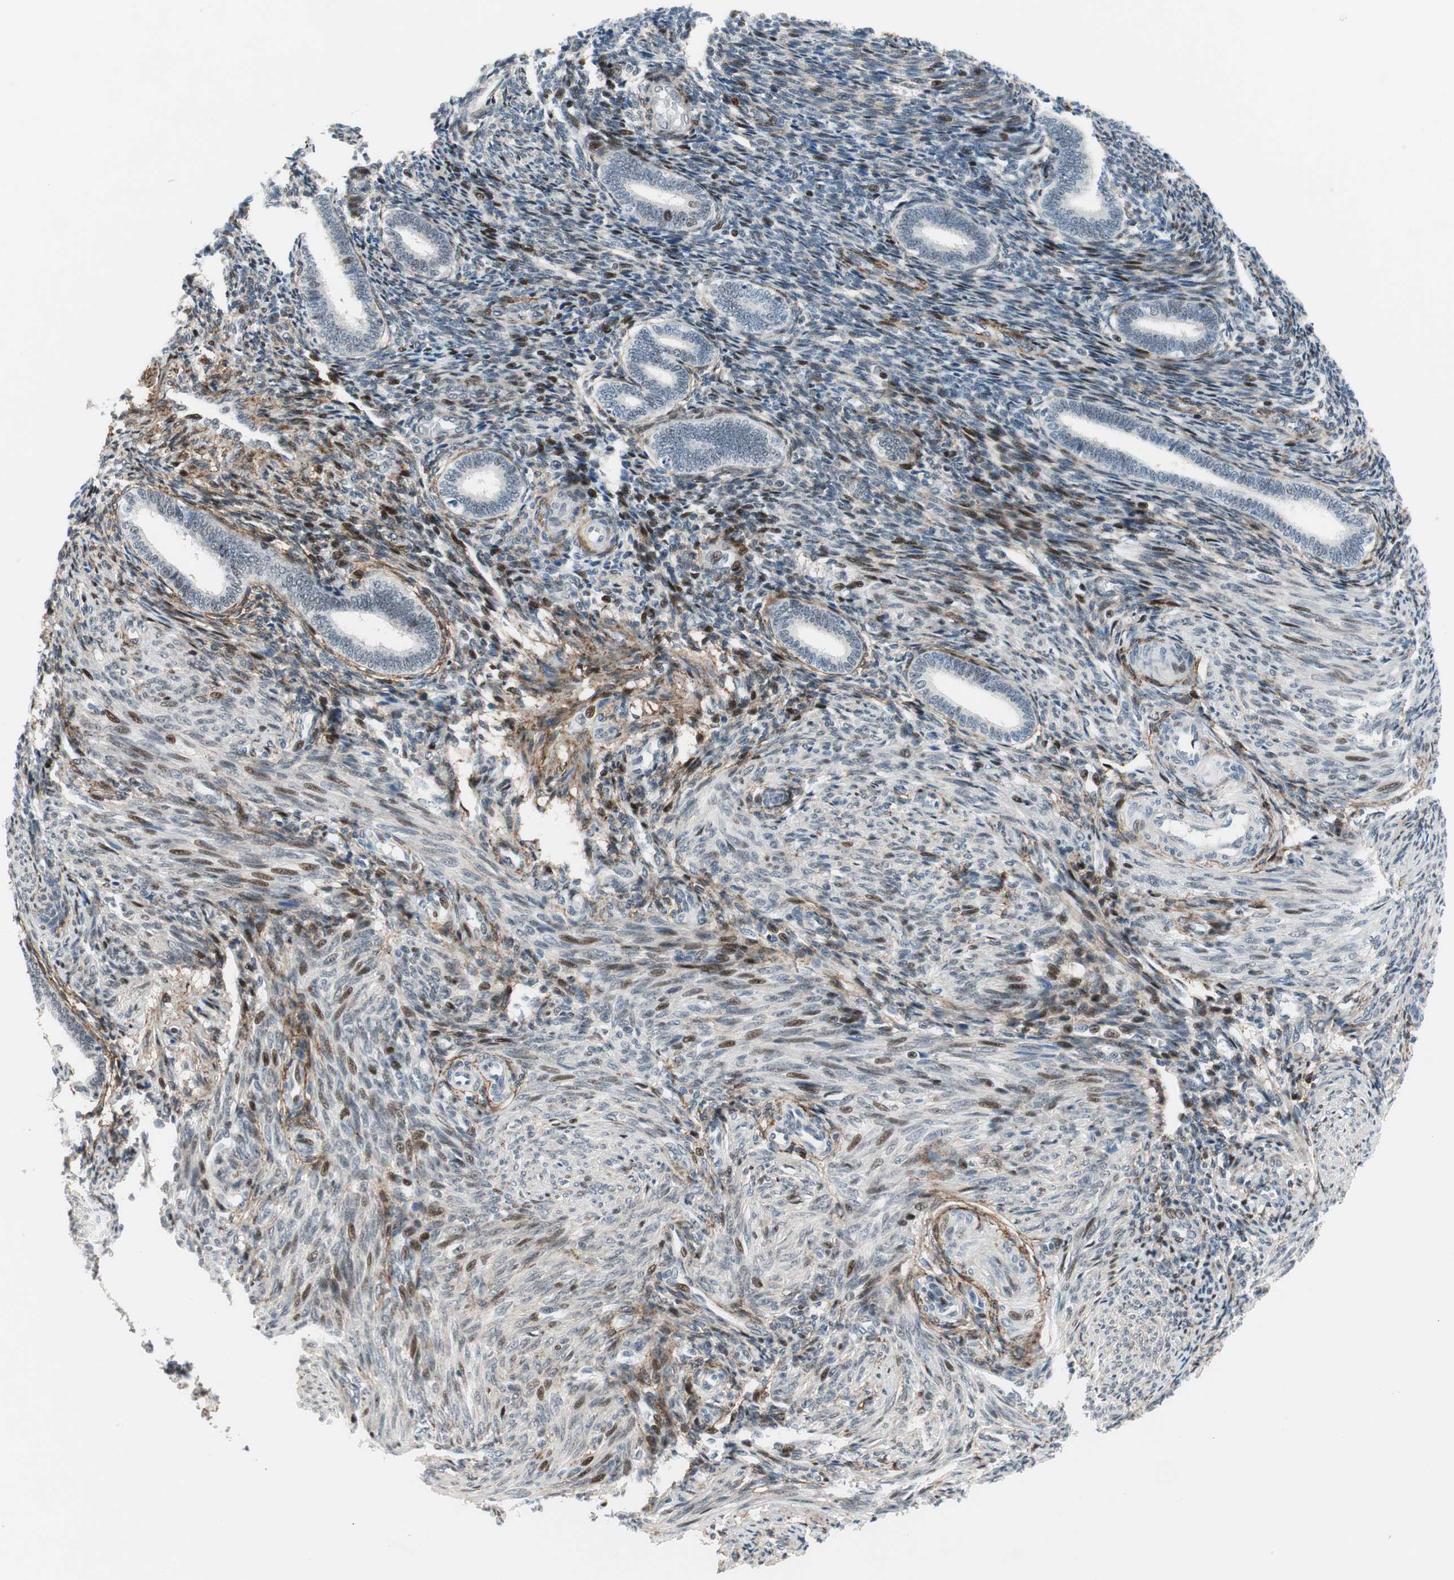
{"staining": {"intensity": "moderate", "quantity": "25%-75%", "location": "nuclear"}, "tissue": "endometrium", "cell_type": "Cells in endometrial stroma", "image_type": "normal", "snomed": [{"axis": "morphology", "description": "Normal tissue, NOS"}, {"axis": "topography", "description": "Endometrium"}], "caption": "This is a micrograph of immunohistochemistry (IHC) staining of unremarkable endometrium, which shows moderate positivity in the nuclear of cells in endometrial stroma.", "gene": "FBXO44", "patient": {"sex": "female", "age": 27}}